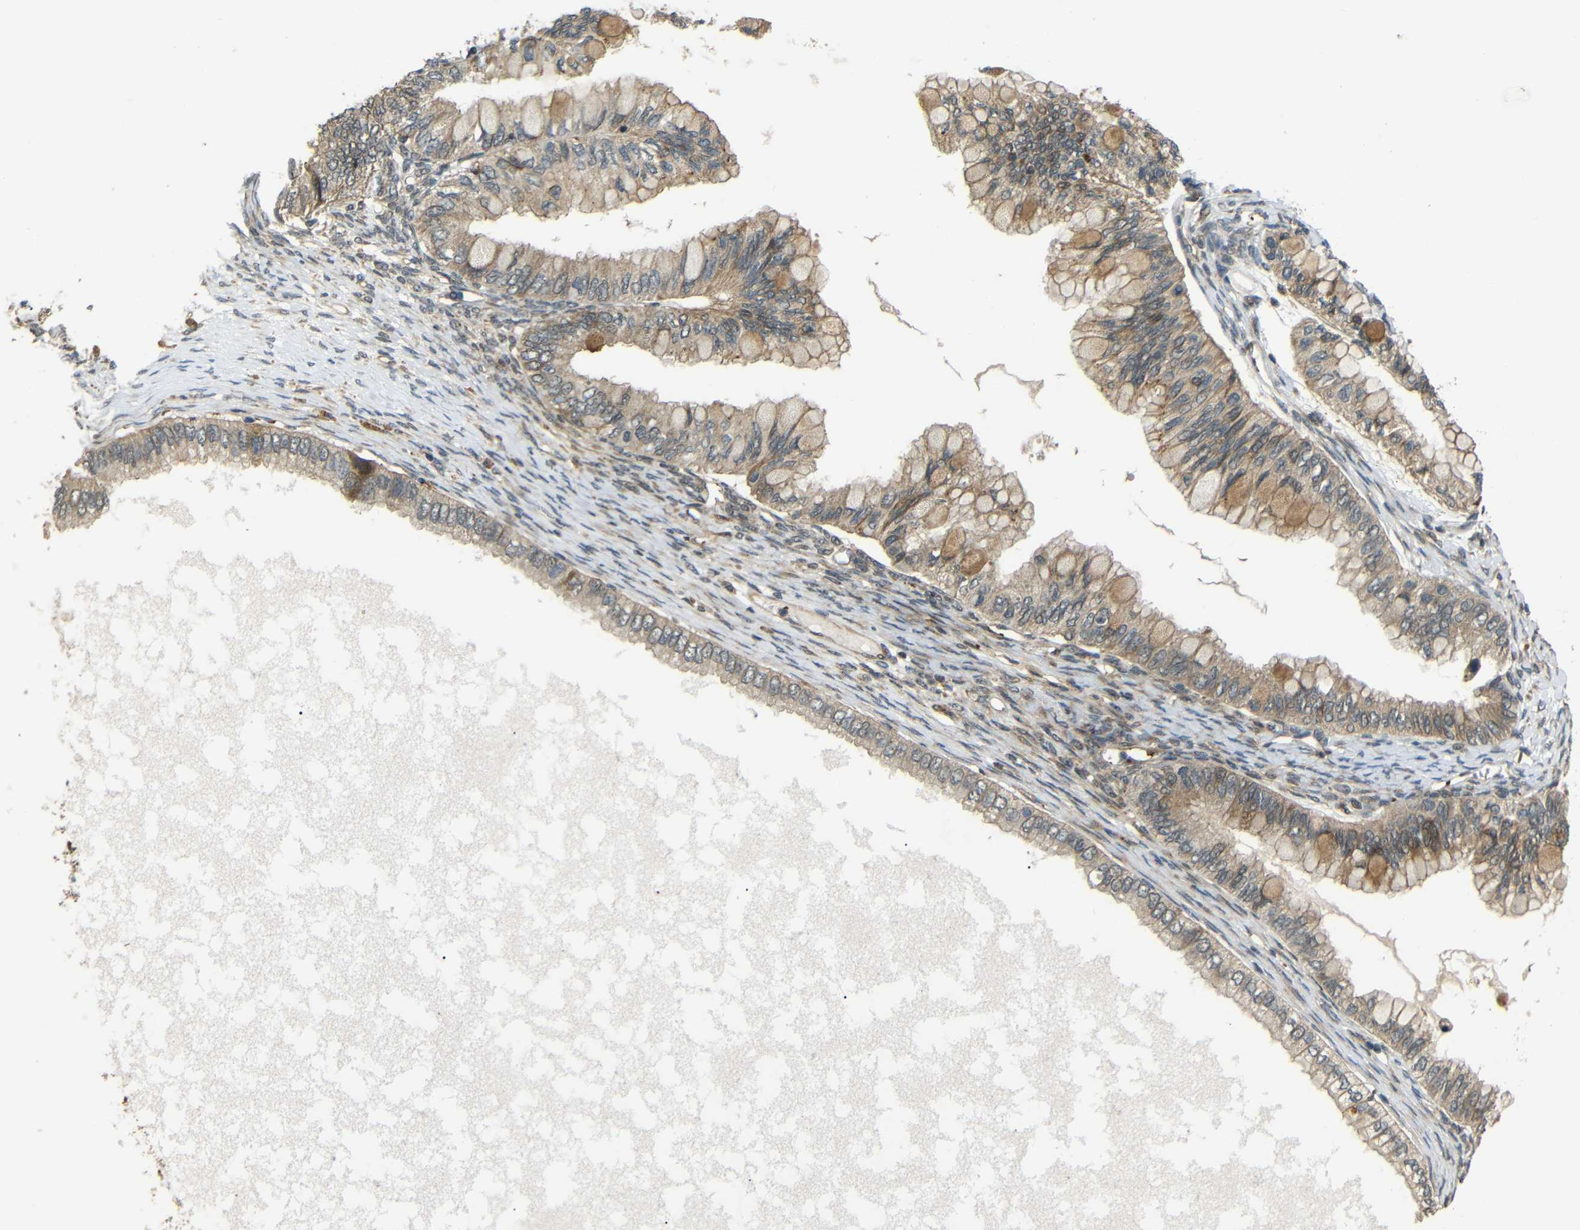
{"staining": {"intensity": "moderate", "quantity": ">75%", "location": "cytoplasmic/membranous"}, "tissue": "ovarian cancer", "cell_type": "Tumor cells", "image_type": "cancer", "snomed": [{"axis": "morphology", "description": "Cystadenocarcinoma, mucinous, NOS"}, {"axis": "topography", "description": "Ovary"}], "caption": "Moderate cytoplasmic/membranous positivity is appreciated in about >75% of tumor cells in ovarian cancer.", "gene": "EPHB2", "patient": {"sex": "female", "age": 80}}